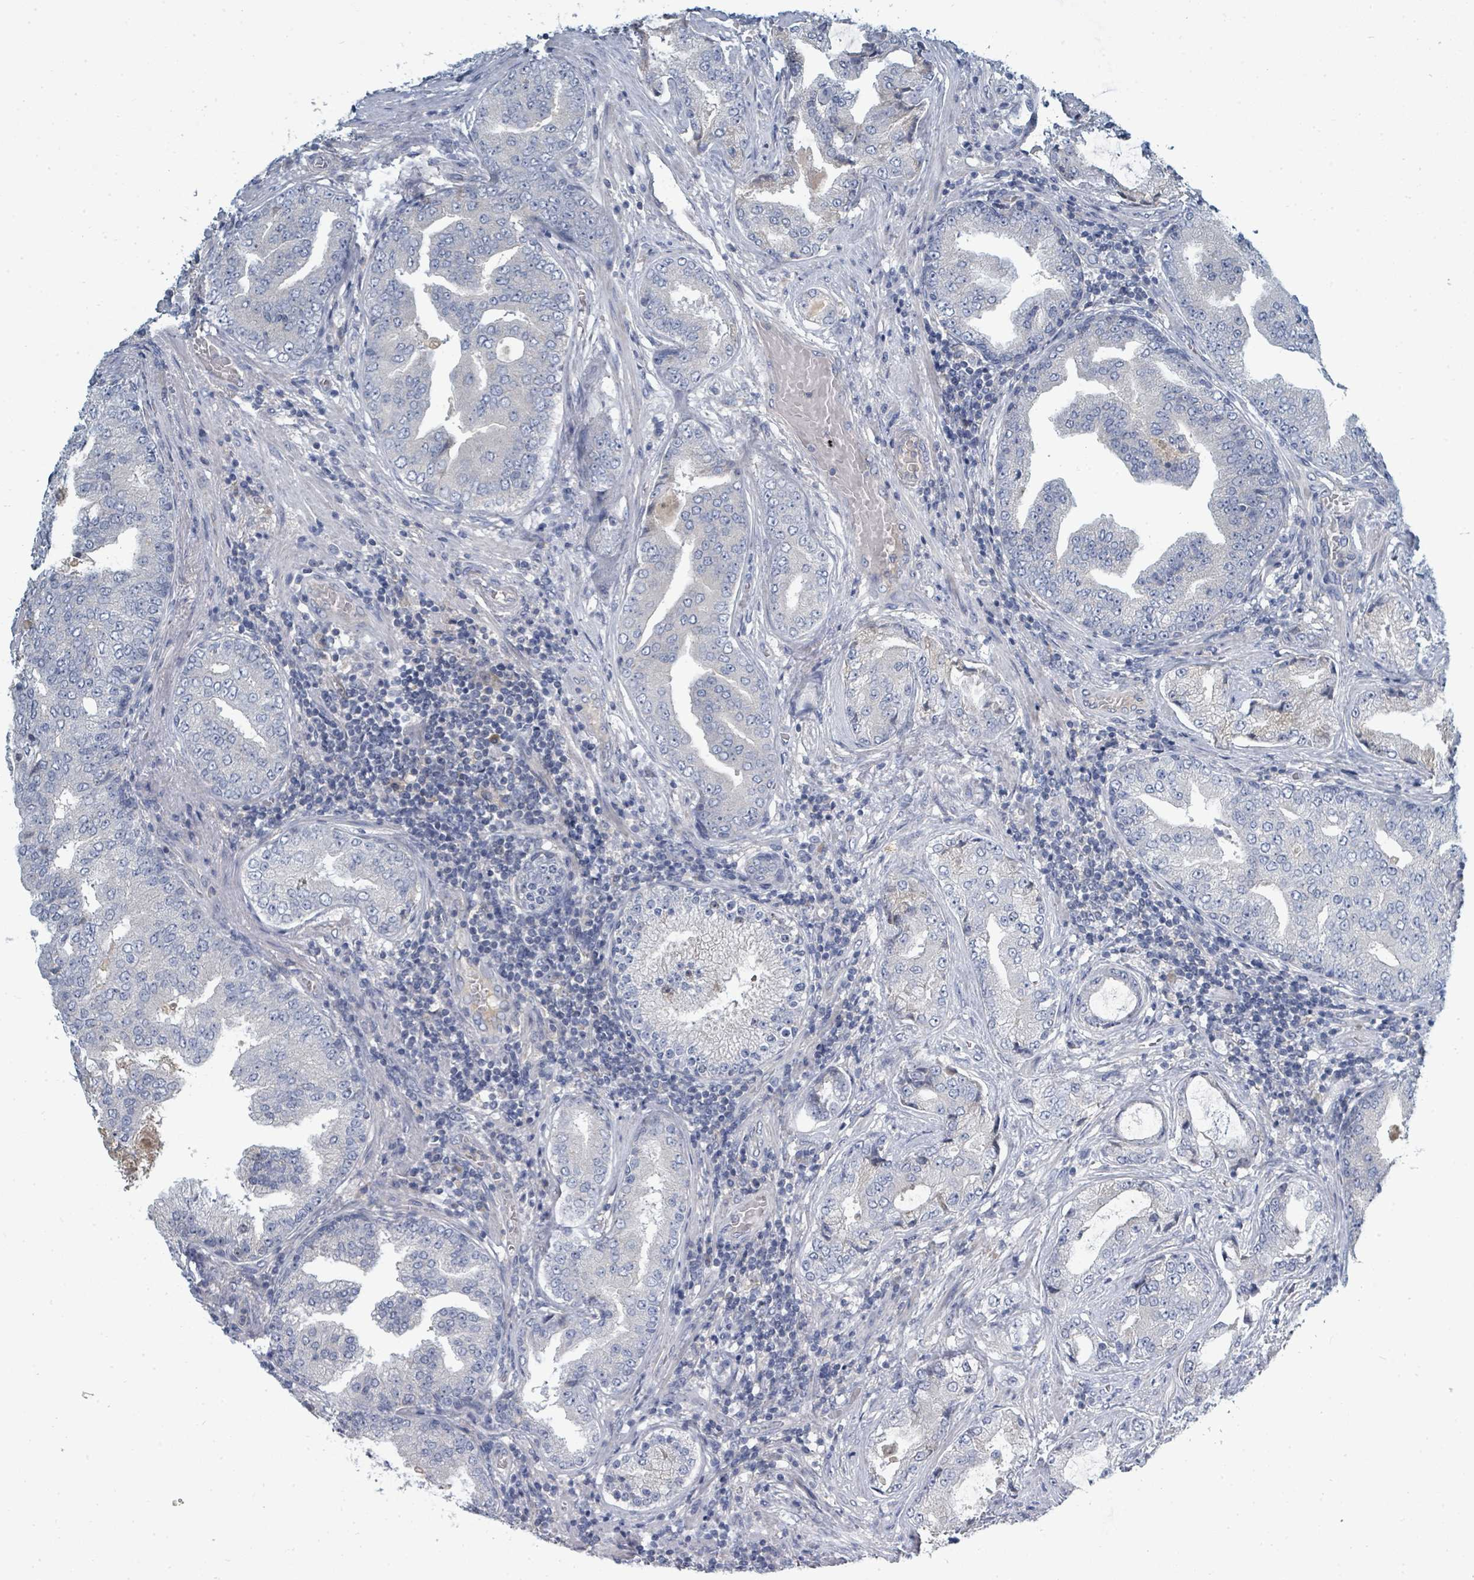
{"staining": {"intensity": "negative", "quantity": "none", "location": "none"}, "tissue": "prostate cancer", "cell_type": "Tumor cells", "image_type": "cancer", "snomed": [{"axis": "morphology", "description": "Adenocarcinoma, High grade"}, {"axis": "topography", "description": "Prostate"}], "caption": "Tumor cells are negative for brown protein staining in prostate cancer (high-grade adenocarcinoma).", "gene": "SLC25A23", "patient": {"sex": "male", "age": 68}}